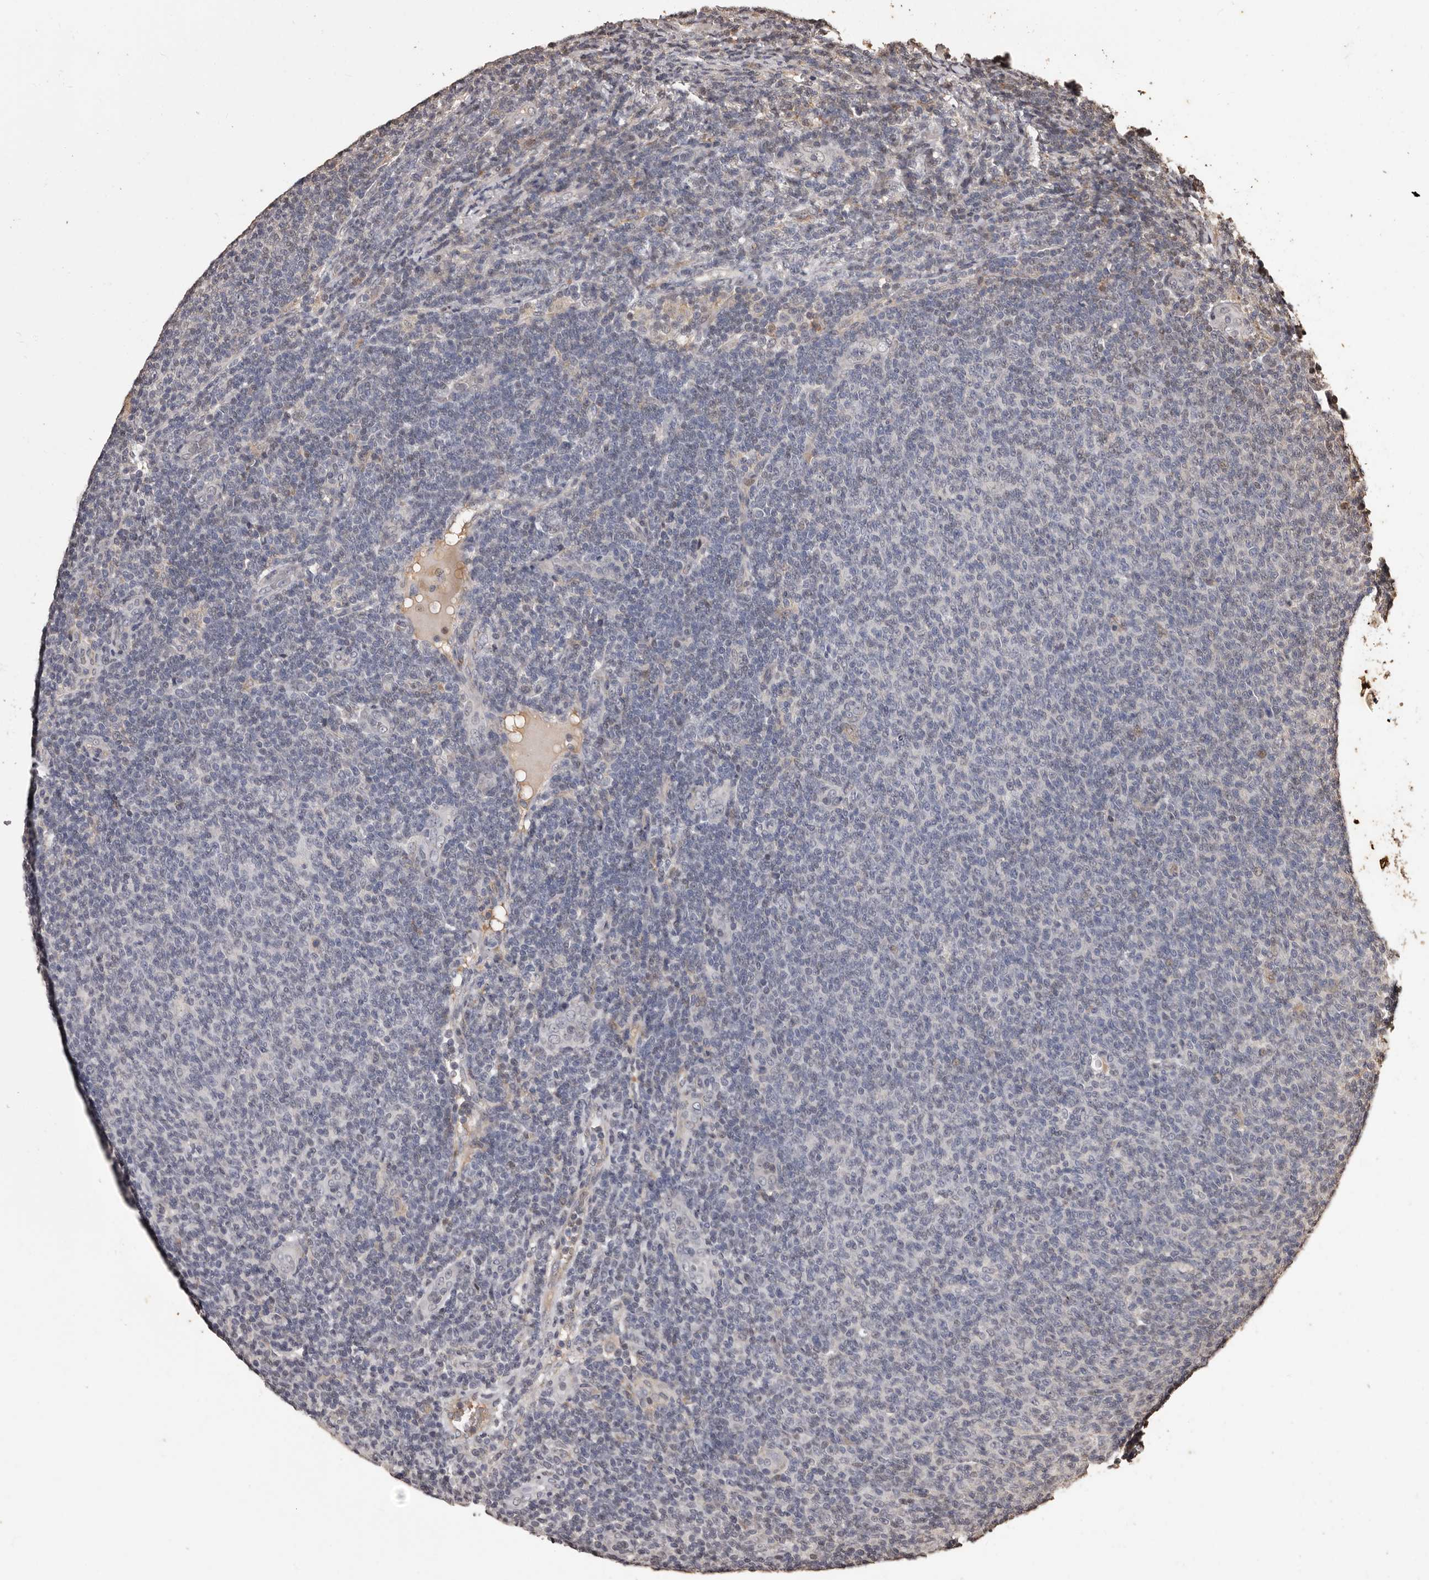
{"staining": {"intensity": "negative", "quantity": "none", "location": "none"}, "tissue": "lymphoma", "cell_type": "Tumor cells", "image_type": "cancer", "snomed": [{"axis": "morphology", "description": "Malignant lymphoma, non-Hodgkin's type, Low grade"}, {"axis": "topography", "description": "Lymph node"}], "caption": "Immunohistochemical staining of human malignant lymphoma, non-Hodgkin's type (low-grade) exhibits no significant positivity in tumor cells.", "gene": "NAV1", "patient": {"sex": "male", "age": 66}}